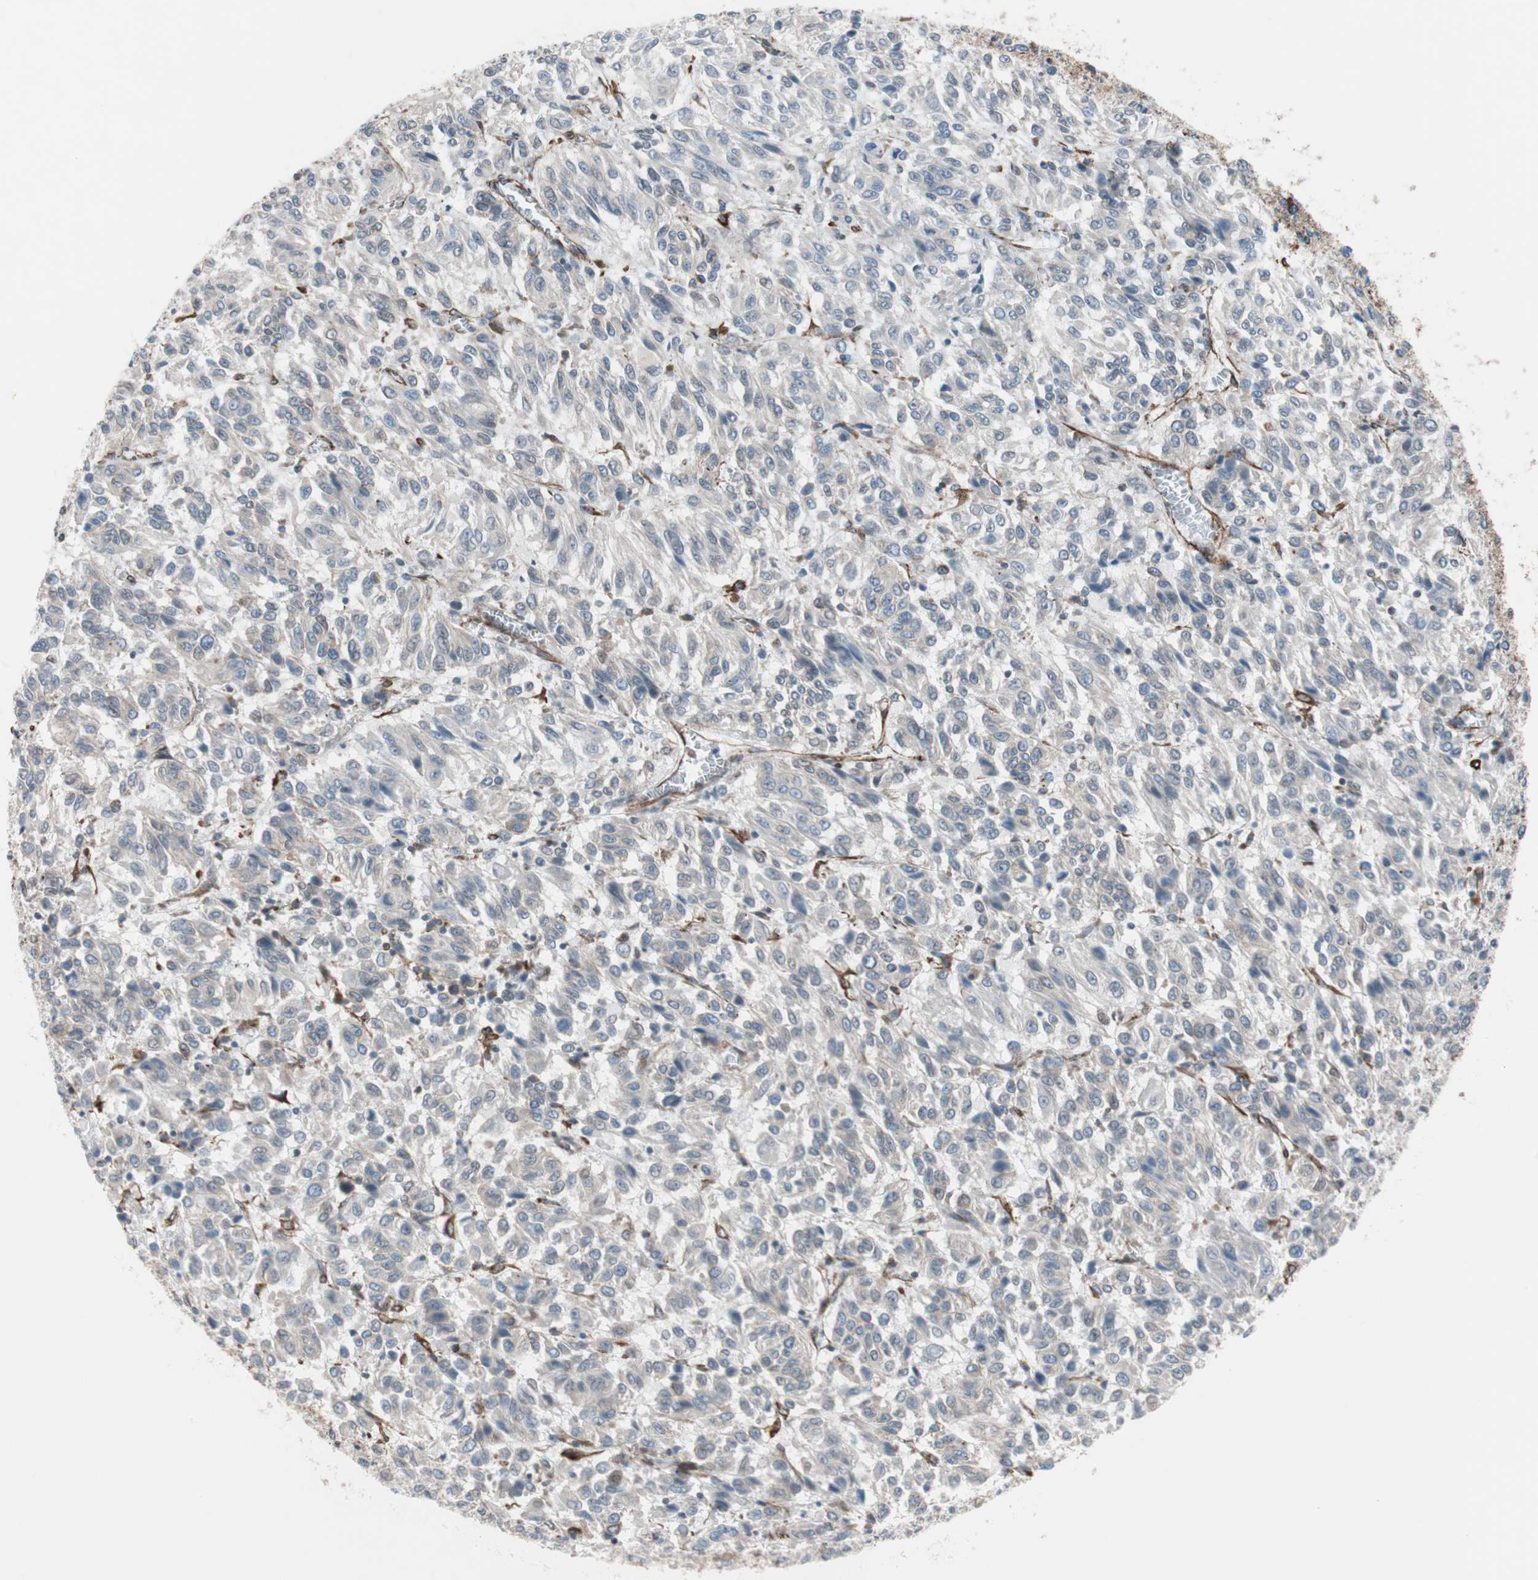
{"staining": {"intensity": "negative", "quantity": "none", "location": "none"}, "tissue": "melanoma", "cell_type": "Tumor cells", "image_type": "cancer", "snomed": [{"axis": "morphology", "description": "Malignant melanoma, Metastatic site"}, {"axis": "topography", "description": "Lung"}], "caption": "Malignant melanoma (metastatic site) was stained to show a protein in brown. There is no significant expression in tumor cells. Nuclei are stained in blue.", "gene": "TCTA", "patient": {"sex": "male", "age": 64}}